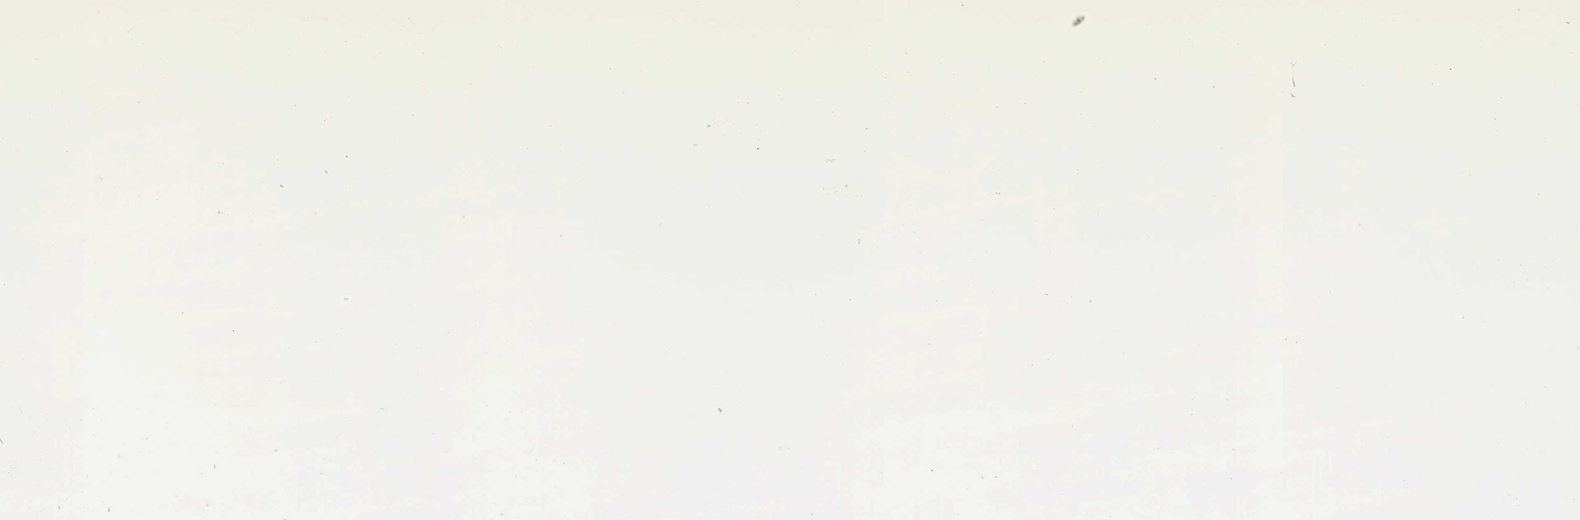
{"staining": {"intensity": "weak", "quantity": "25%-75%", "location": "cytoplasmic/membranous"}, "tissue": "nasopharynx", "cell_type": "Respiratory epithelial cells", "image_type": "normal", "snomed": [{"axis": "morphology", "description": "Normal tissue, NOS"}, {"axis": "topography", "description": "Nasopharynx"}], "caption": "Immunohistochemistry (IHC) micrograph of normal nasopharynx: nasopharynx stained using immunohistochemistry reveals low levels of weak protein expression localized specifically in the cytoplasmic/membranous of respiratory epithelial cells, appearing as a cytoplasmic/membranous brown color.", "gene": "KLHDC7B", "patient": {"sex": "male", "age": 63}}